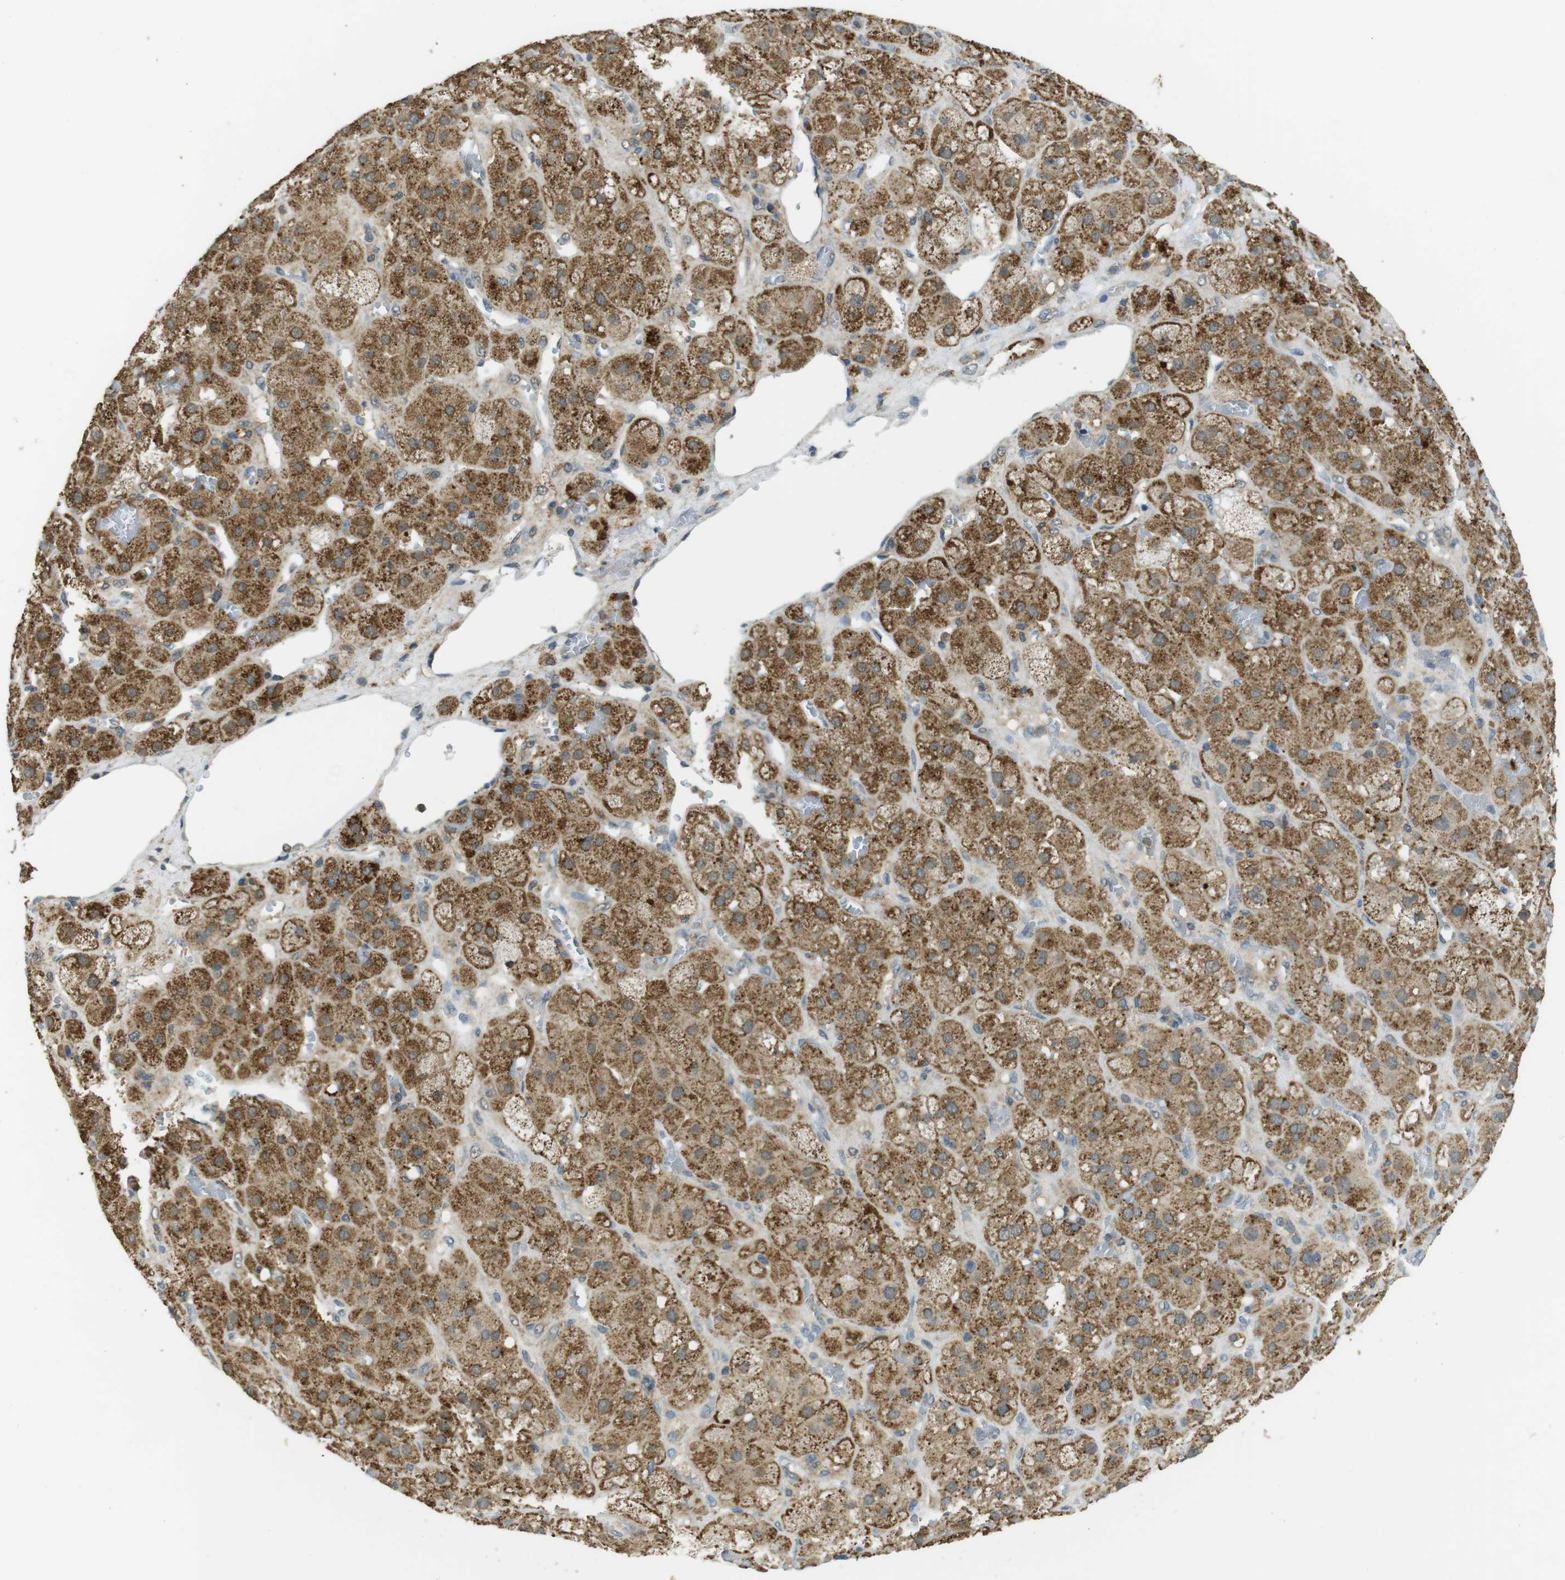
{"staining": {"intensity": "moderate", "quantity": ">75%", "location": "cytoplasmic/membranous"}, "tissue": "adrenal gland", "cell_type": "Glandular cells", "image_type": "normal", "snomed": [{"axis": "morphology", "description": "Normal tissue, NOS"}, {"axis": "topography", "description": "Adrenal gland"}], "caption": "DAB immunohistochemical staining of unremarkable human adrenal gland exhibits moderate cytoplasmic/membranous protein expression in about >75% of glandular cells.", "gene": "BRI3BP", "patient": {"sex": "female", "age": 47}}